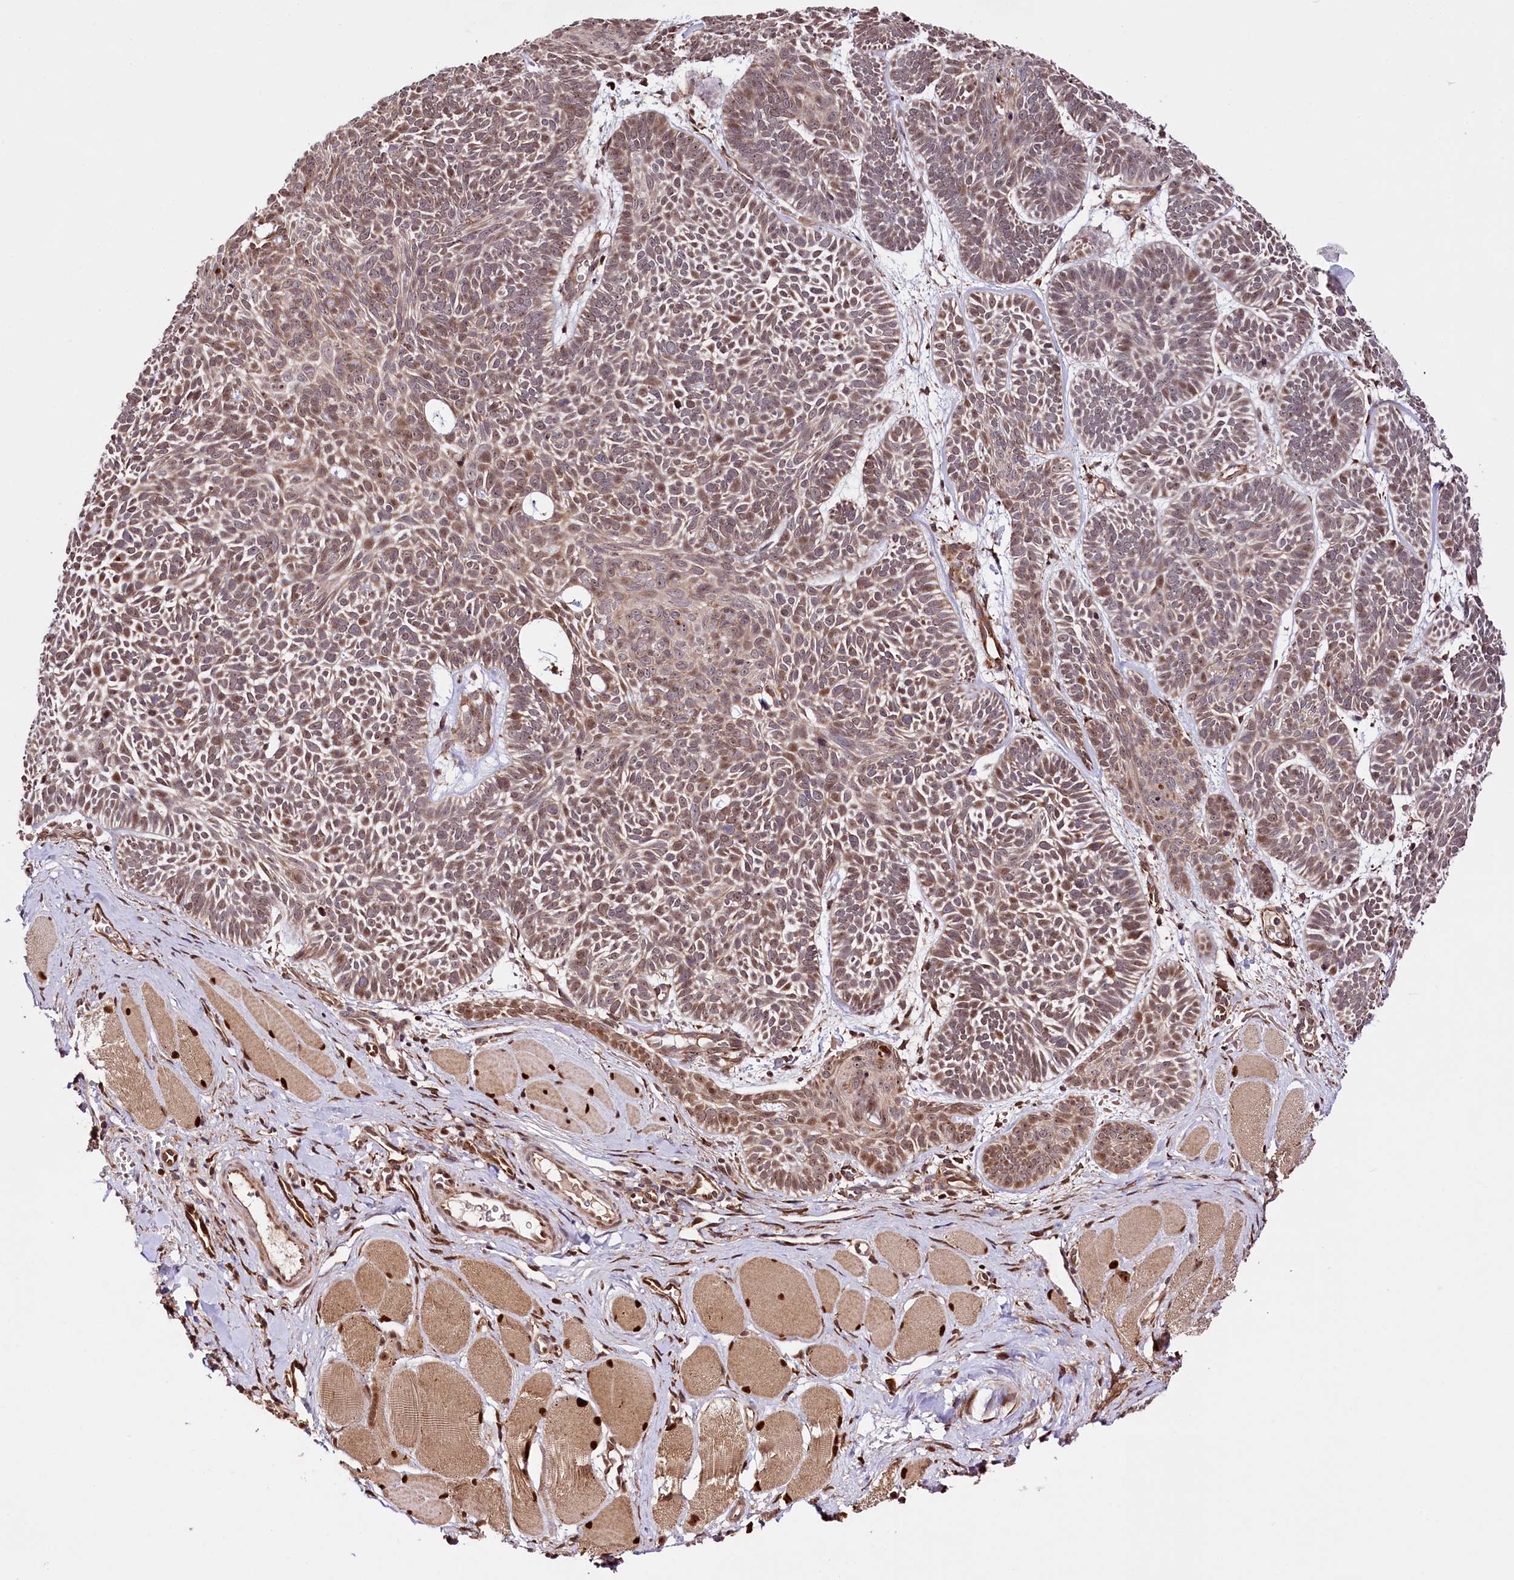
{"staining": {"intensity": "moderate", "quantity": ">75%", "location": "cytoplasmic/membranous,nuclear"}, "tissue": "skin cancer", "cell_type": "Tumor cells", "image_type": "cancer", "snomed": [{"axis": "morphology", "description": "Basal cell carcinoma"}, {"axis": "topography", "description": "Skin"}], "caption": "Immunohistochemical staining of basal cell carcinoma (skin) reveals medium levels of moderate cytoplasmic/membranous and nuclear protein positivity in about >75% of tumor cells. The staining was performed using DAB, with brown indicating positive protein expression. Nuclei are stained blue with hematoxylin.", "gene": "CUTC", "patient": {"sex": "male", "age": 85}}